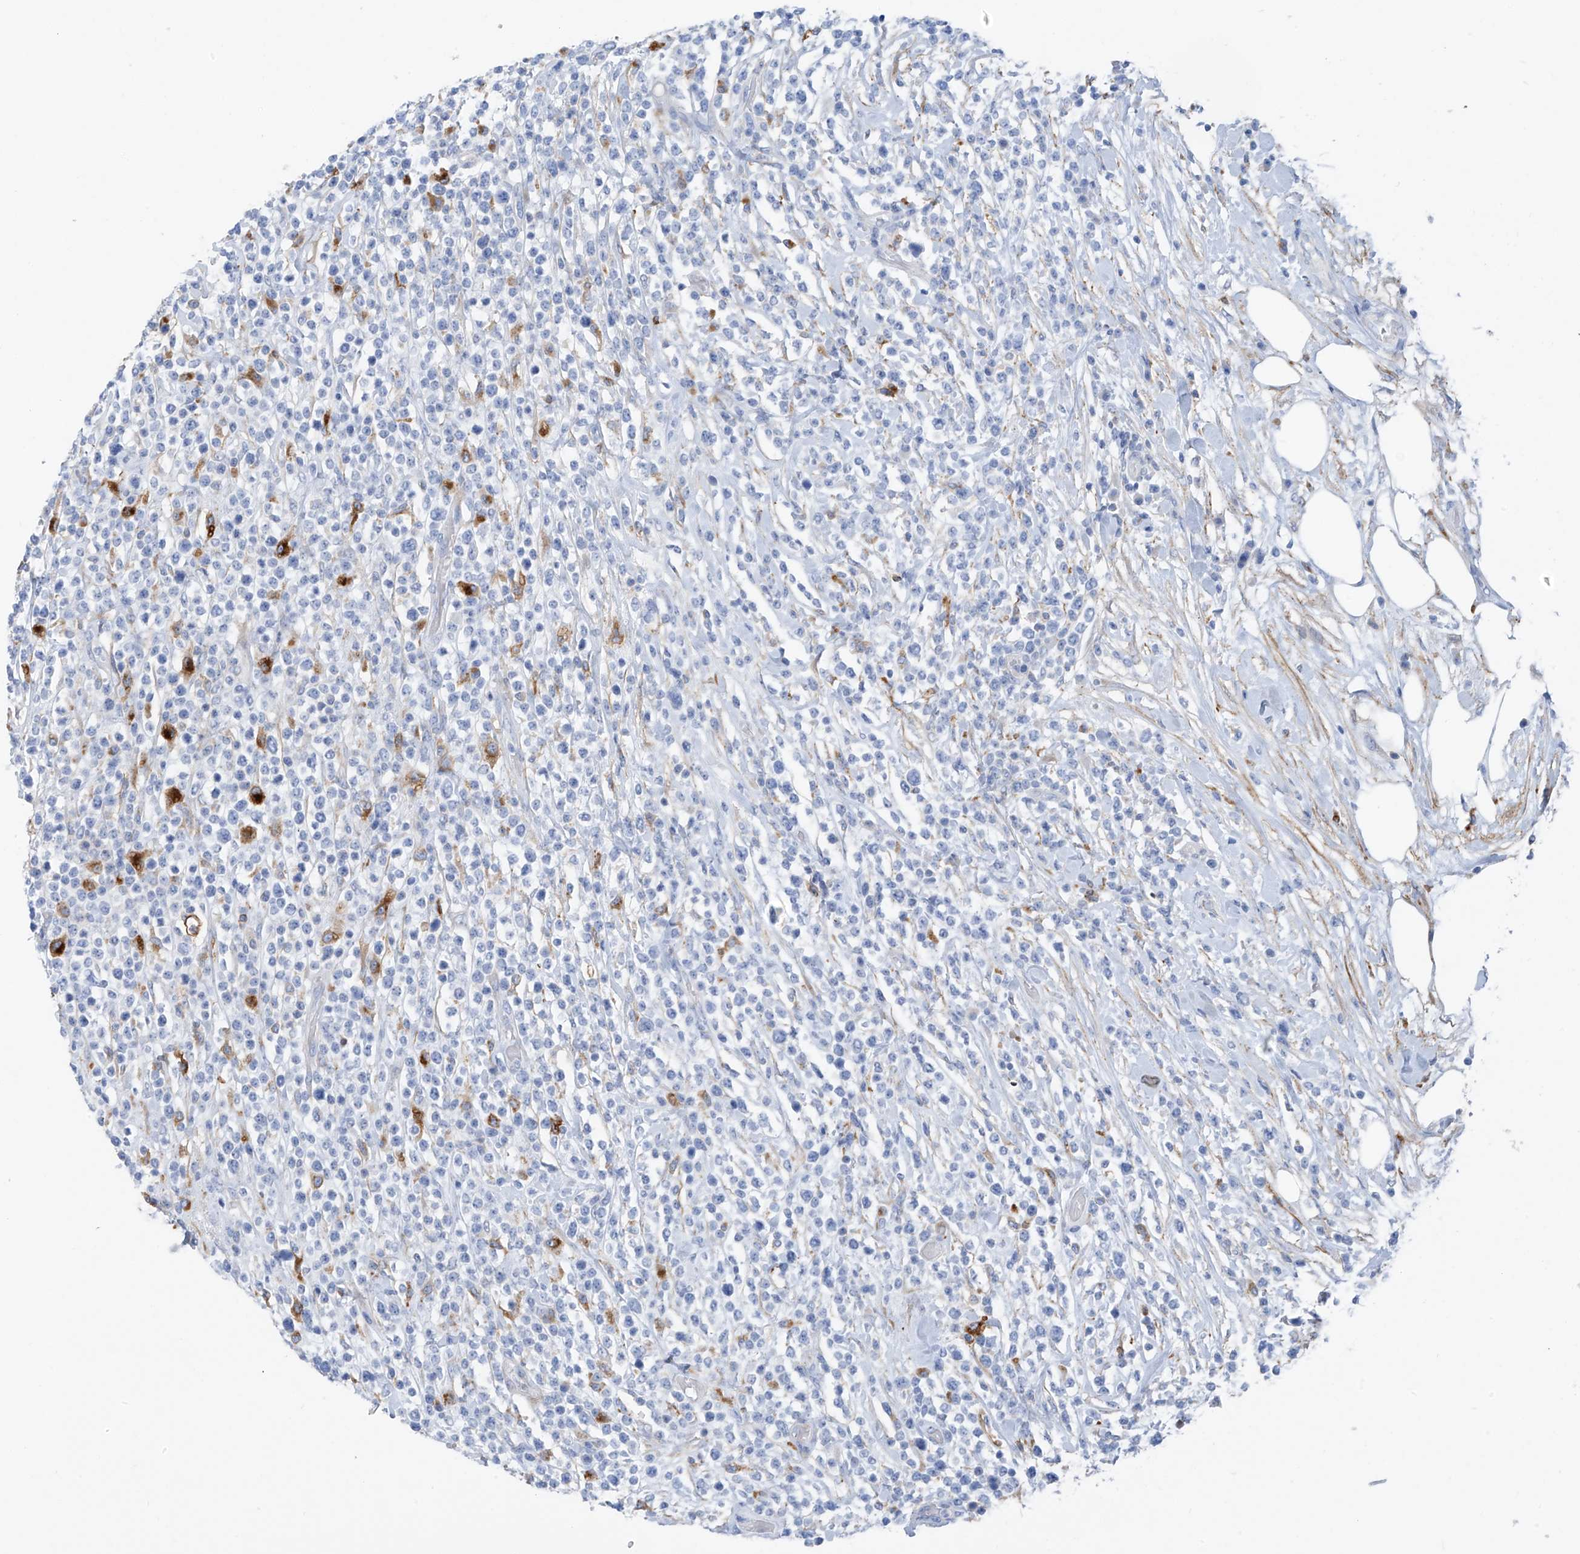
{"staining": {"intensity": "negative", "quantity": "none", "location": "none"}, "tissue": "lymphoma", "cell_type": "Tumor cells", "image_type": "cancer", "snomed": [{"axis": "morphology", "description": "Malignant lymphoma, non-Hodgkin's type, High grade"}, {"axis": "topography", "description": "Colon"}], "caption": "Tumor cells are negative for protein expression in human lymphoma.", "gene": "GLMP", "patient": {"sex": "female", "age": 53}}